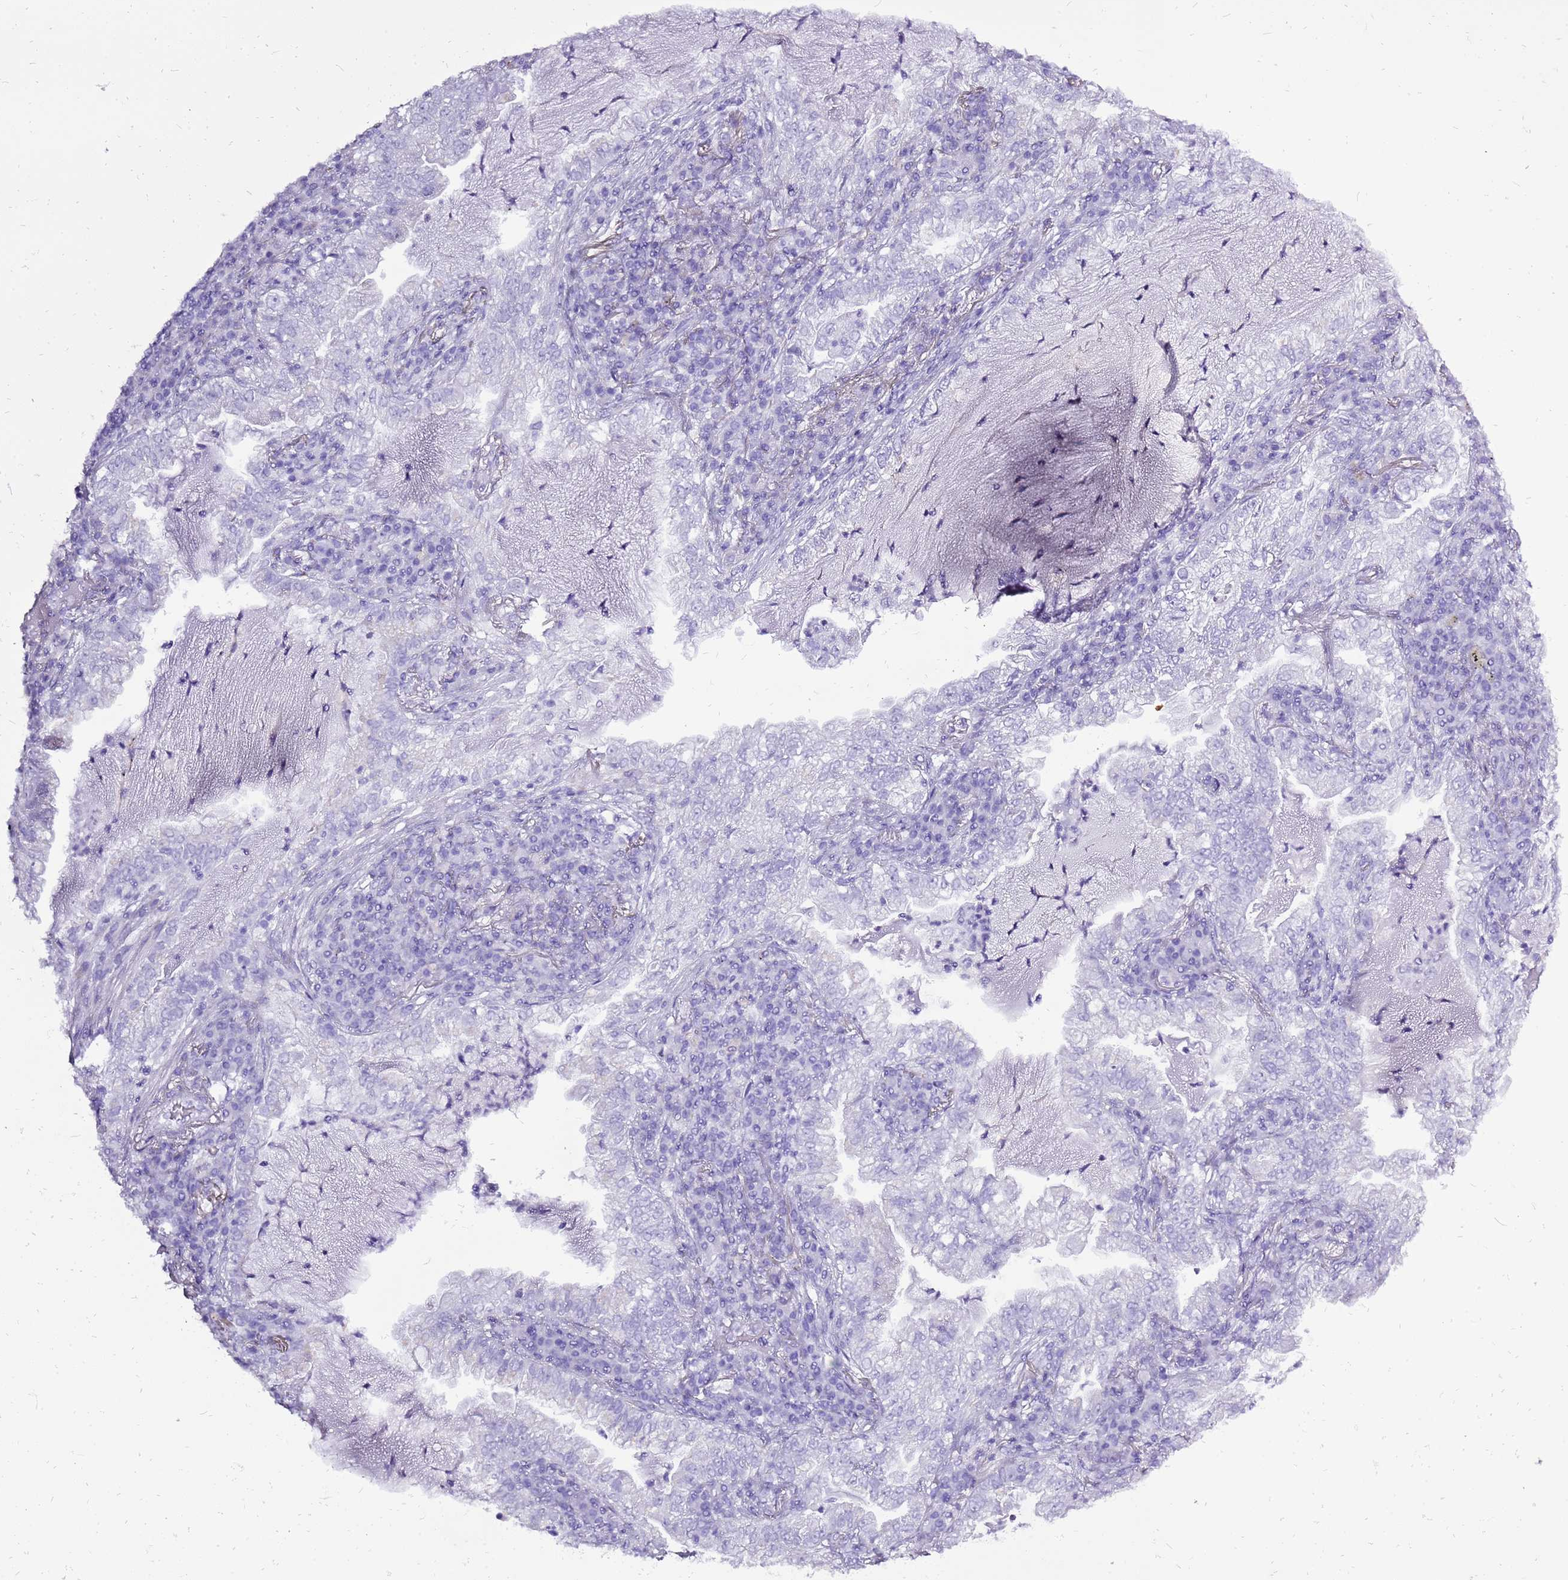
{"staining": {"intensity": "negative", "quantity": "none", "location": "none"}, "tissue": "lung cancer", "cell_type": "Tumor cells", "image_type": "cancer", "snomed": [{"axis": "morphology", "description": "Adenocarcinoma, NOS"}, {"axis": "topography", "description": "Lung"}], "caption": "Human lung cancer stained for a protein using IHC exhibits no staining in tumor cells.", "gene": "ACSS3", "patient": {"sex": "female", "age": 73}}